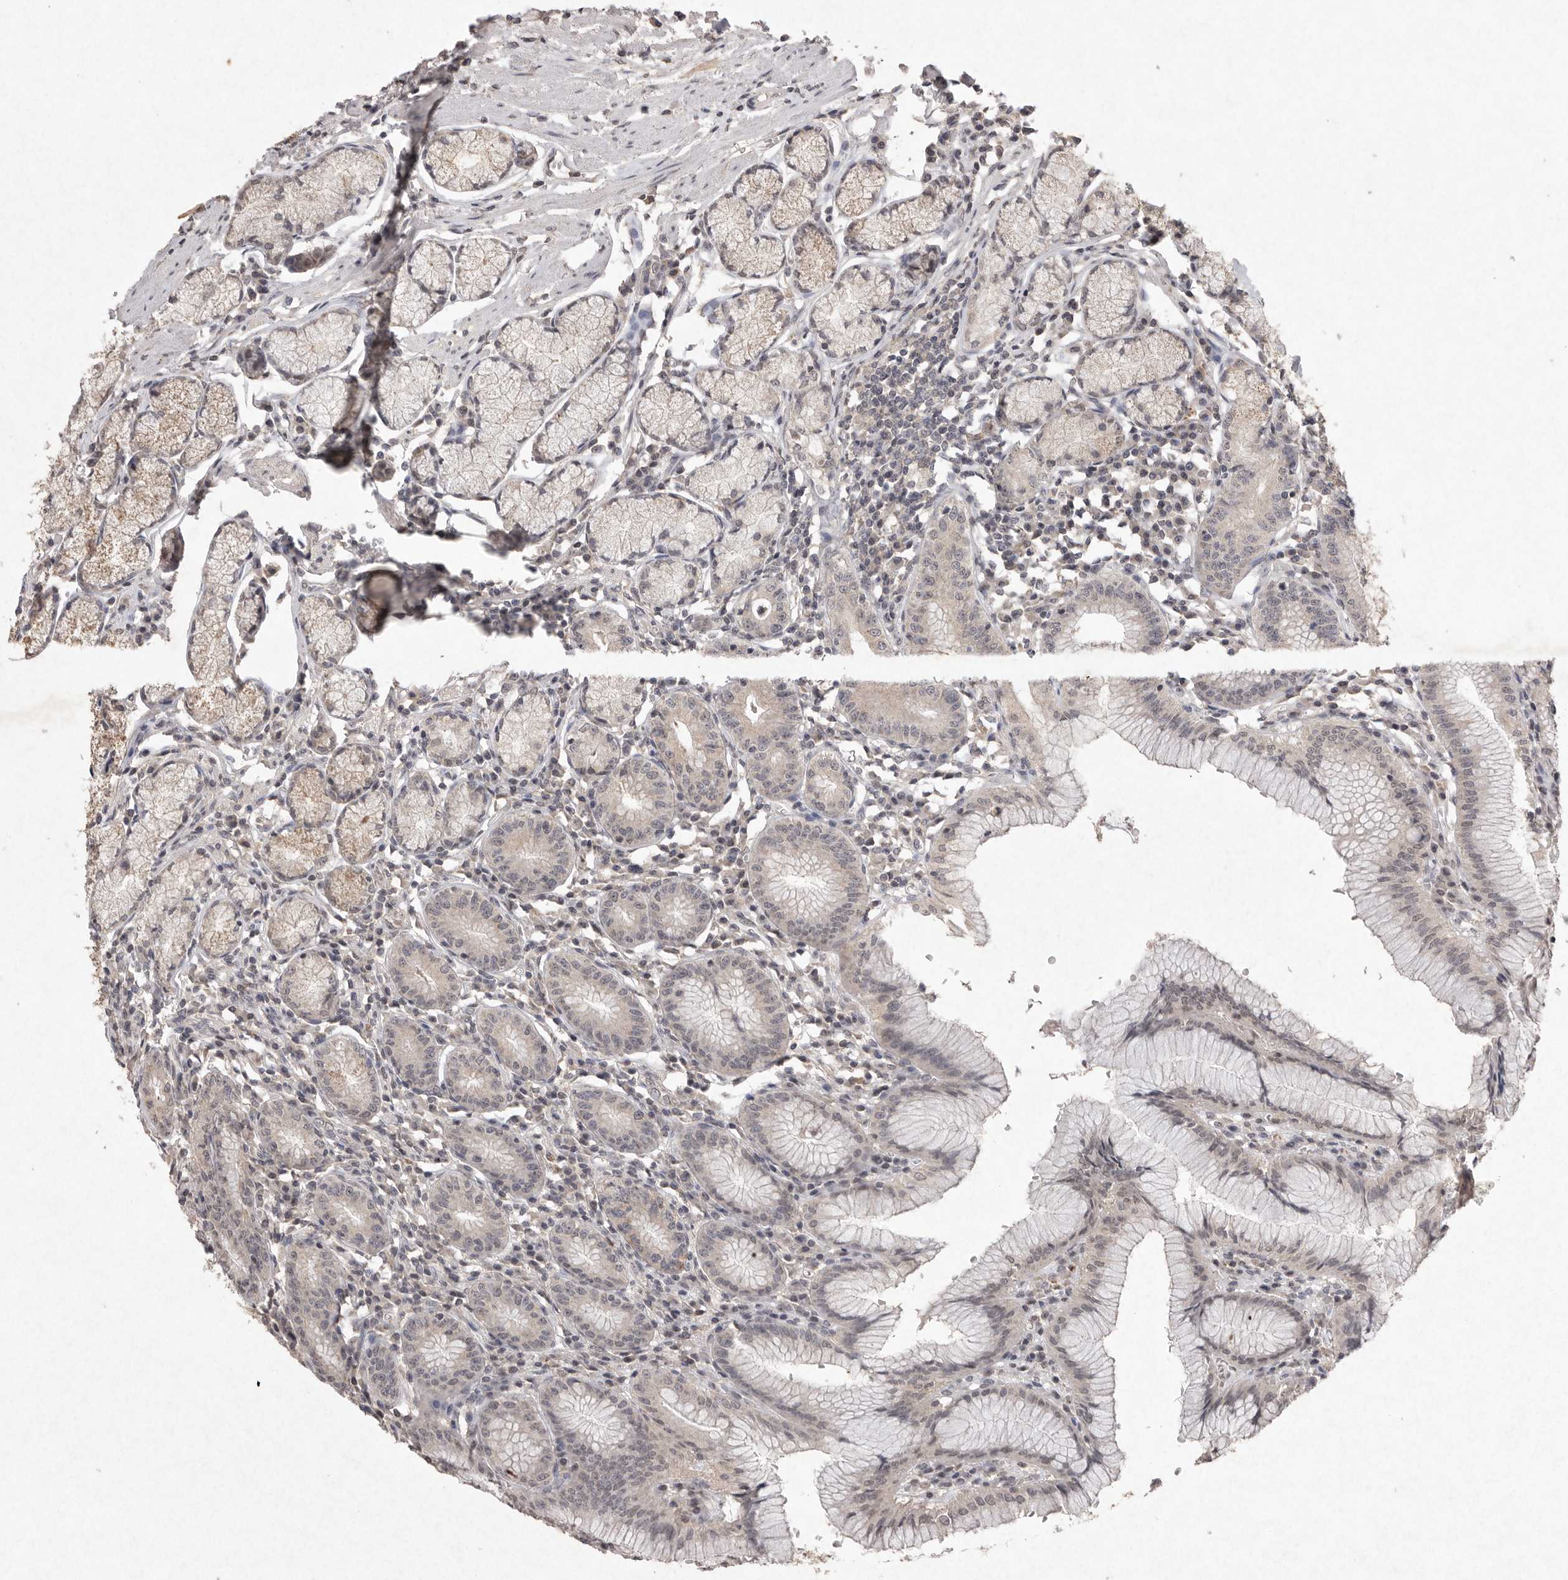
{"staining": {"intensity": "weak", "quantity": "25%-75%", "location": "cytoplasmic/membranous"}, "tissue": "stomach", "cell_type": "Glandular cells", "image_type": "normal", "snomed": [{"axis": "morphology", "description": "Normal tissue, NOS"}, {"axis": "topography", "description": "Stomach"}], "caption": "Approximately 25%-75% of glandular cells in benign human stomach show weak cytoplasmic/membranous protein staining as visualized by brown immunohistochemical staining.", "gene": "APLNR", "patient": {"sex": "male", "age": 55}}